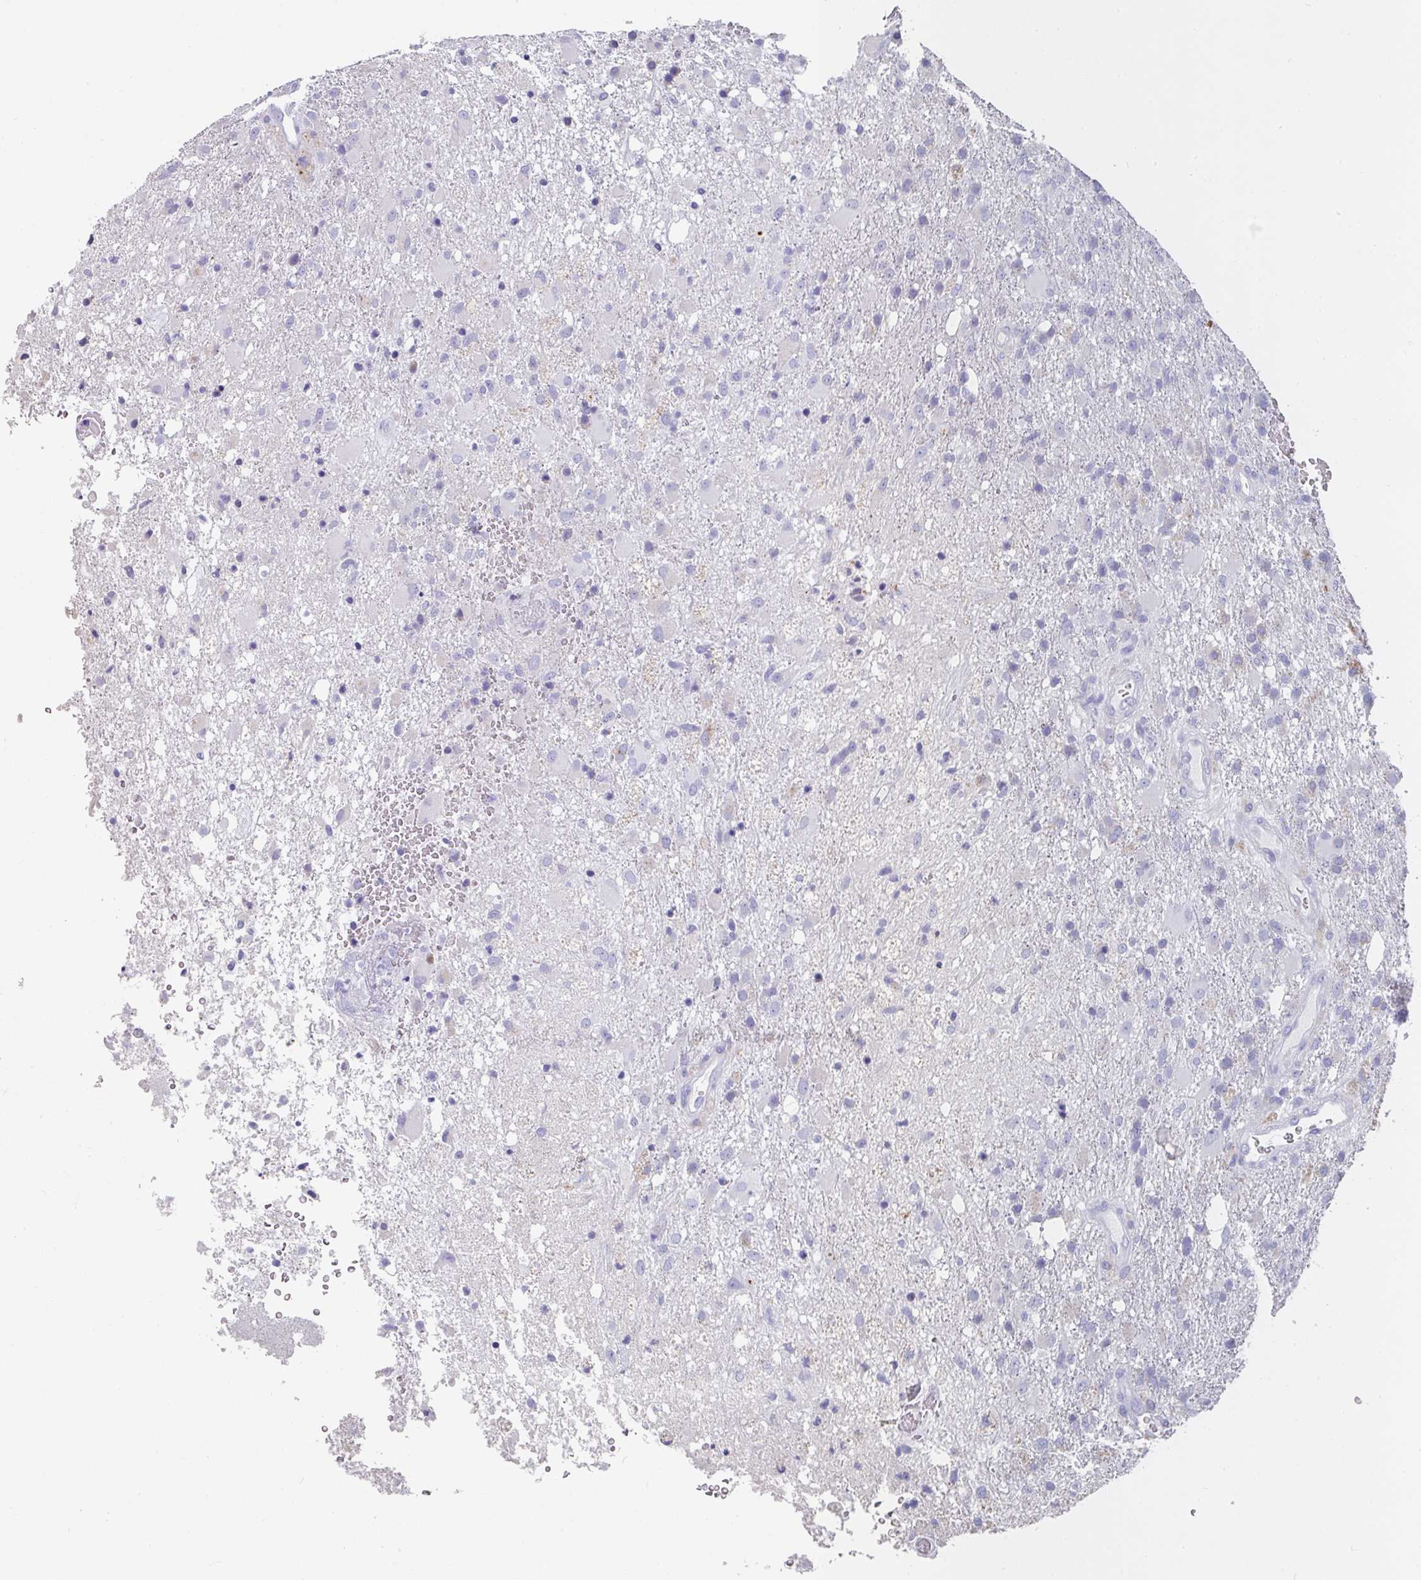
{"staining": {"intensity": "negative", "quantity": "none", "location": "none"}, "tissue": "glioma", "cell_type": "Tumor cells", "image_type": "cancer", "snomed": [{"axis": "morphology", "description": "Glioma, malignant, High grade"}, {"axis": "topography", "description": "Brain"}], "caption": "High-grade glioma (malignant) stained for a protein using immunohistochemistry (IHC) shows no positivity tumor cells.", "gene": "CPVL", "patient": {"sex": "female", "age": 74}}